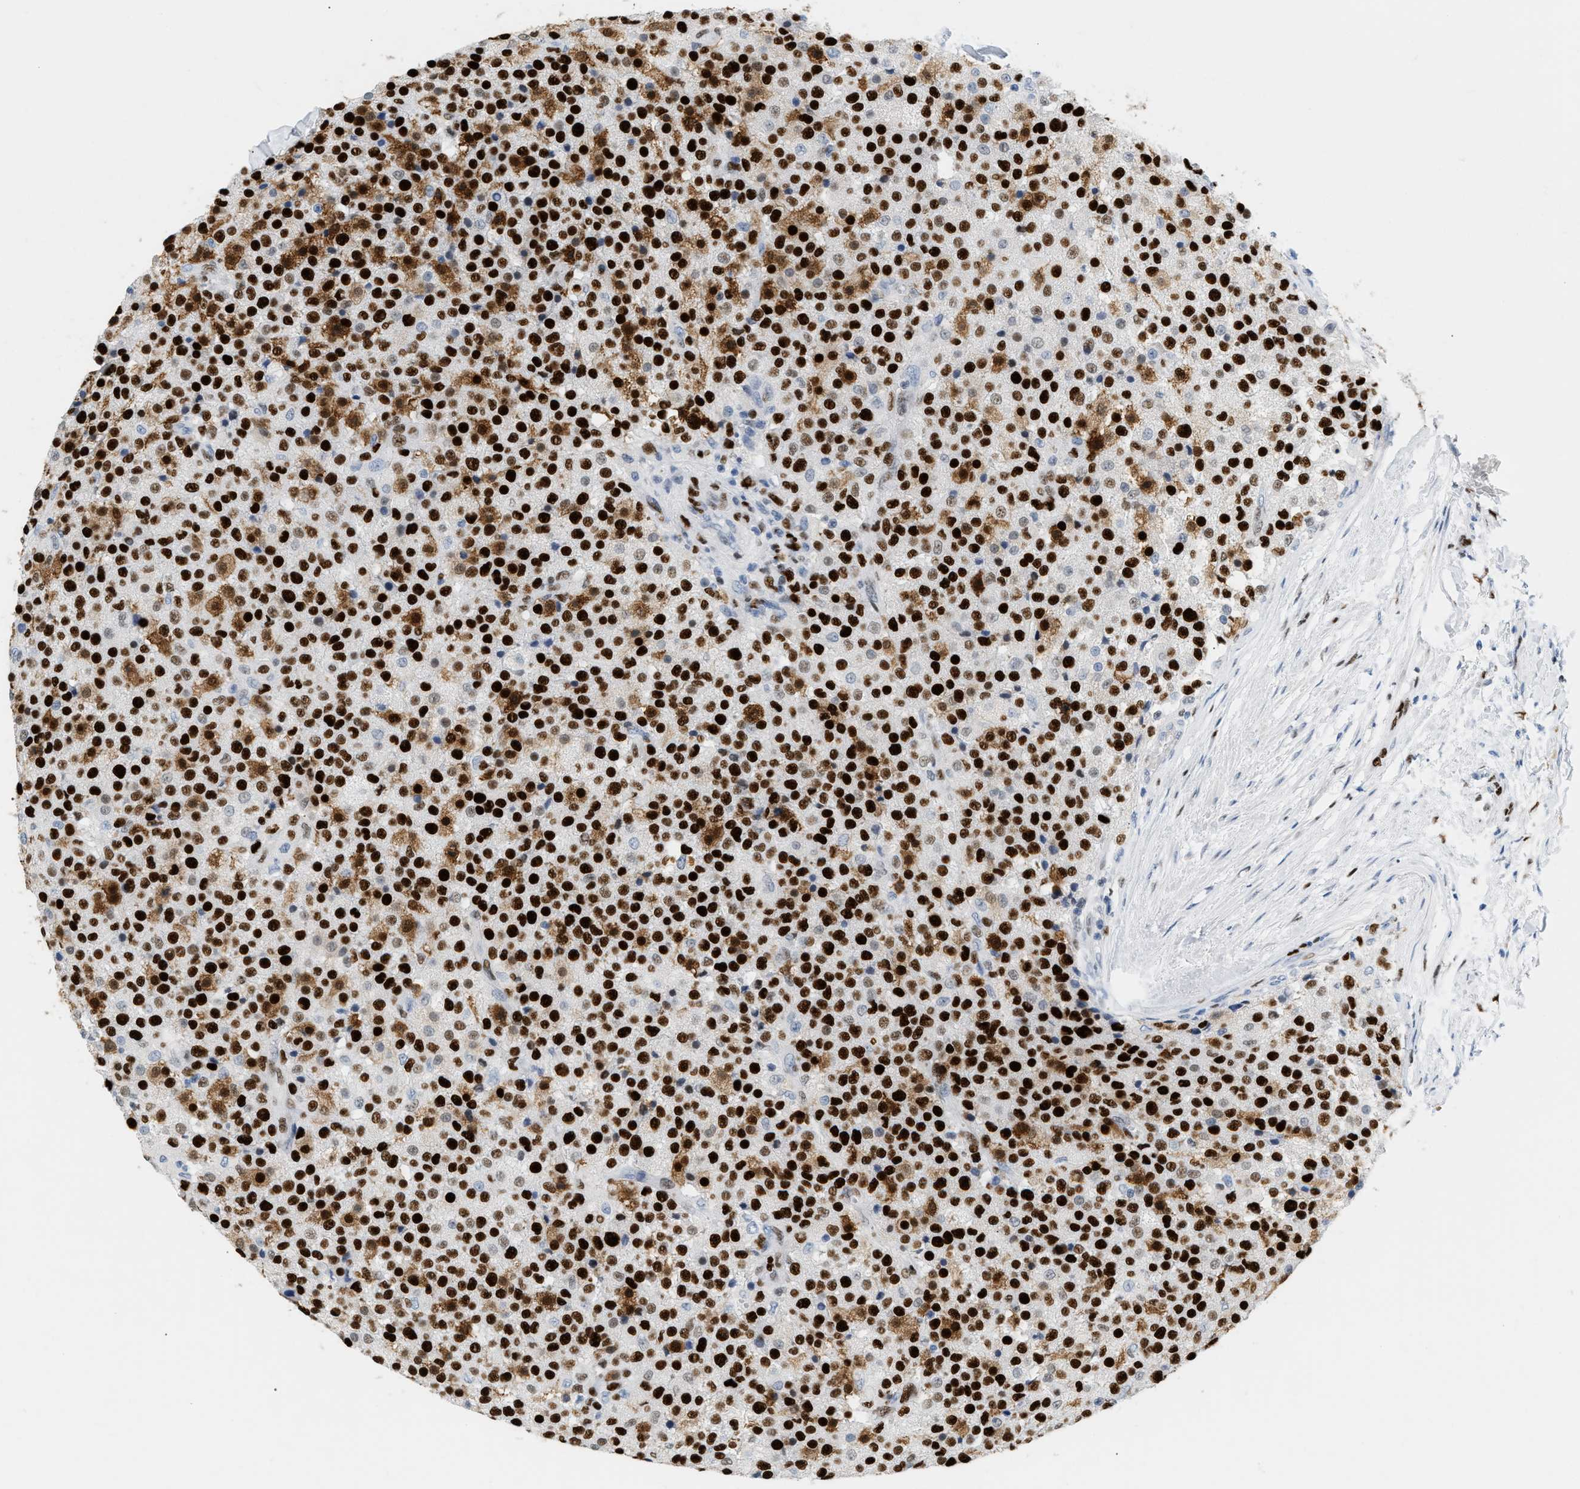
{"staining": {"intensity": "strong", "quantity": ">75%", "location": "cytoplasmic/membranous,nuclear"}, "tissue": "testis cancer", "cell_type": "Tumor cells", "image_type": "cancer", "snomed": [{"axis": "morphology", "description": "Seminoma, NOS"}, {"axis": "topography", "description": "Testis"}], "caption": "Testis cancer (seminoma) stained for a protein (brown) reveals strong cytoplasmic/membranous and nuclear positive positivity in approximately >75% of tumor cells.", "gene": "MCM7", "patient": {"sex": "male", "age": 59}}